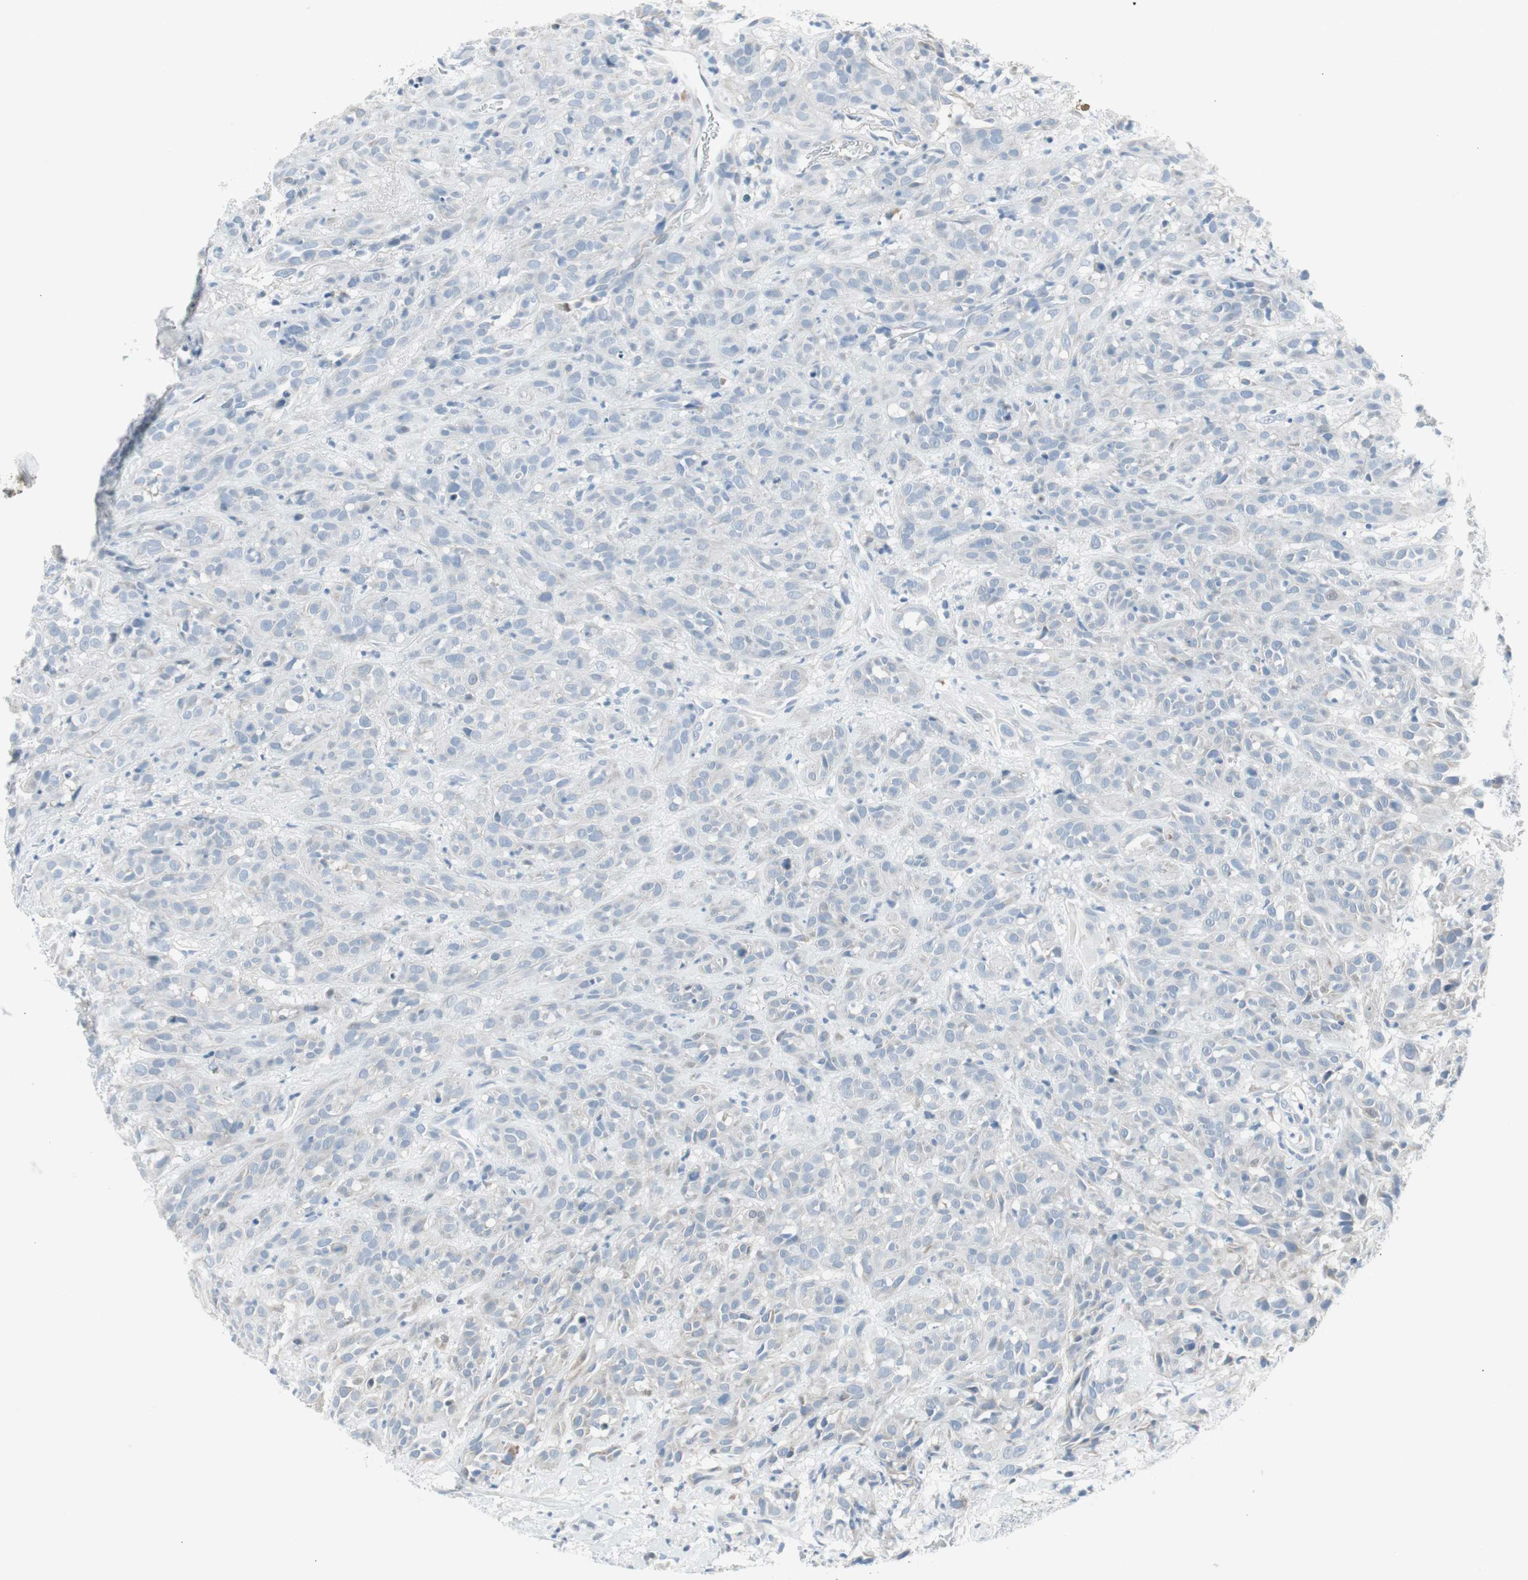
{"staining": {"intensity": "negative", "quantity": "none", "location": "none"}, "tissue": "head and neck cancer", "cell_type": "Tumor cells", "image_type": "cancer", "snomed": [{"axis": "morphology", "description": "Normal tissue, NOS"}, {"axis": "morphology", "description": "Squamous cell carcinoma, NOS"}, {"axis": "topography", "description": "Cartilage tissue"}, {"axis": "topography", "description": "Head-Neck"}], "caption": "High power microscopy micrograph of an immunohistochemistry (IHC) histopathology image of head and neck cancer, revealing no significant positivity in tumor cells.", "gene": "AGR2", "patient": {"sex": "male", "age": 62}}